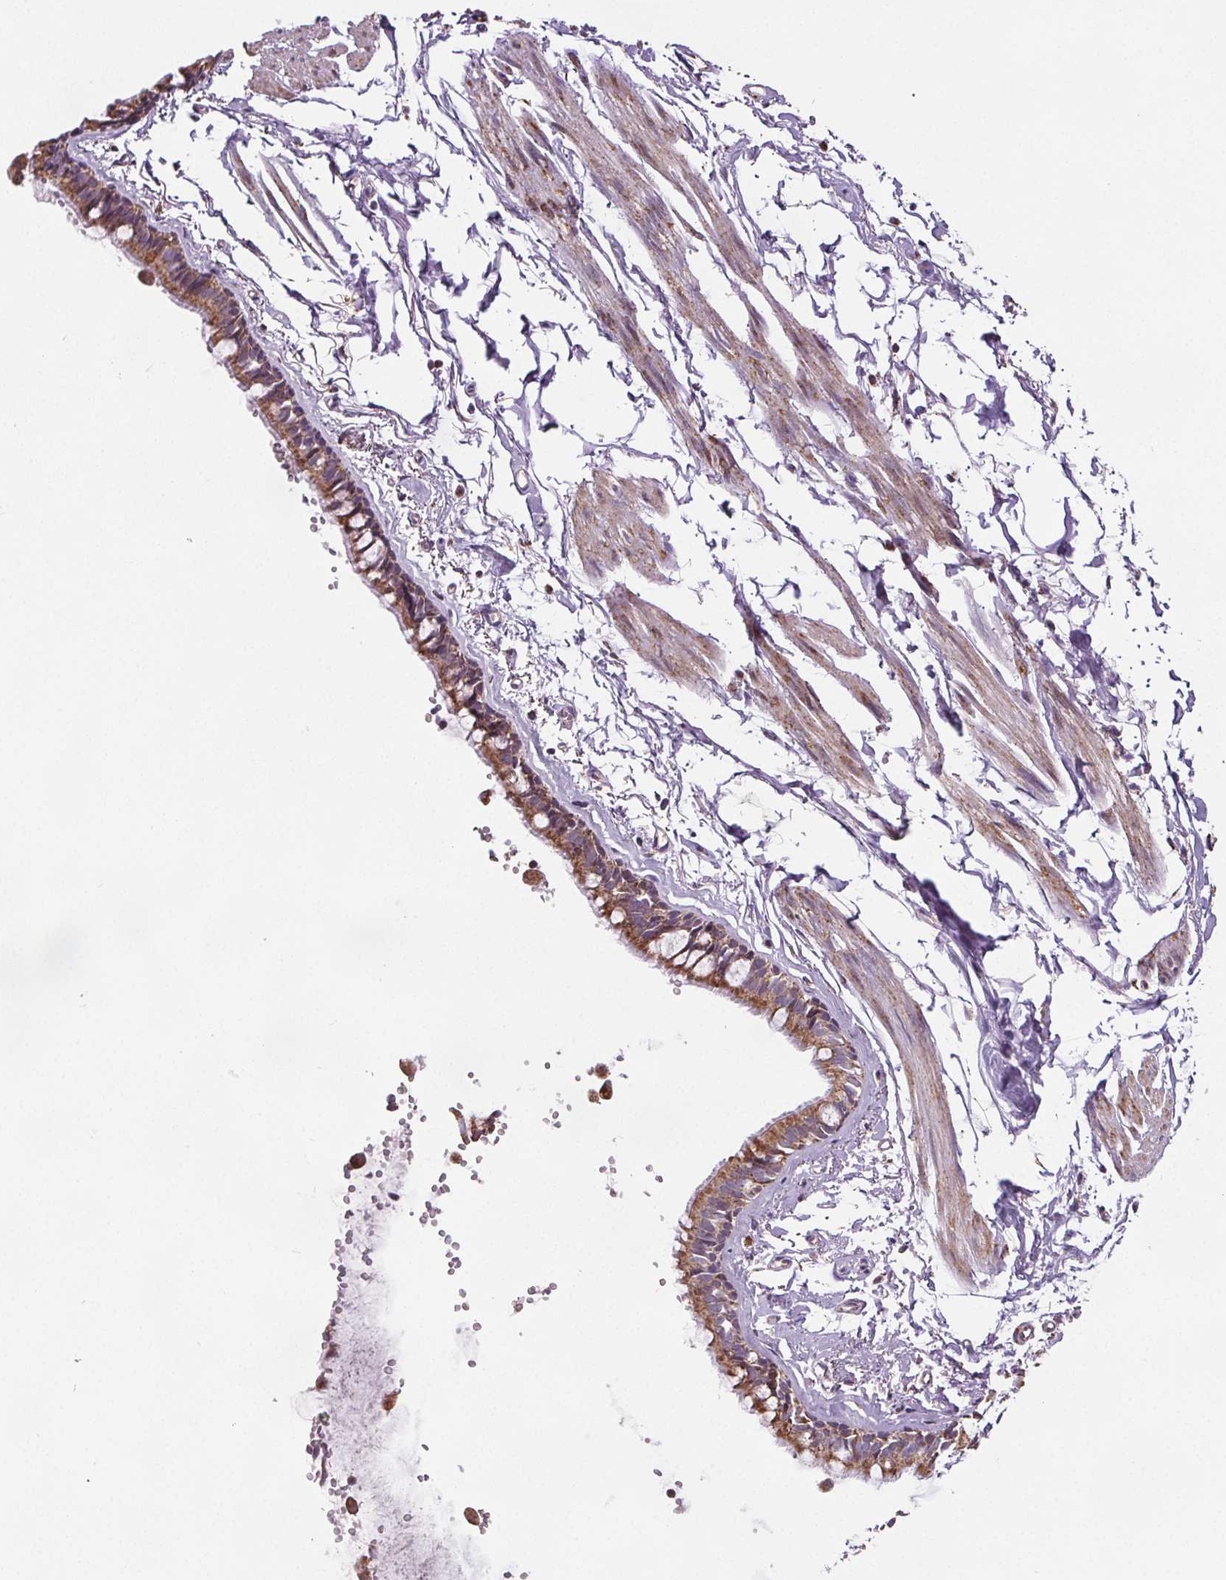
{"staining": {"intensity": "strong", "quantity": ">75%", "location": "cytoplasmic/membranous"}, "tissue": "bronchus", "cell_type": "Respiratory epithelial cells", "image_type": "normal", "snomed": [{"axis": "morphology", "description": "Normal tissue, NOS"}, {"axis": "topography", "description": "Bronchus"}], "caption": "Bronchus stained for a protein (brown) demonstrates strong cytoplasmic/membranous positive expression in approximately >75% of respiratory epithelial cells.", "gene": "SUCLA2", "patient": {"sex": "female", "age": 59}}